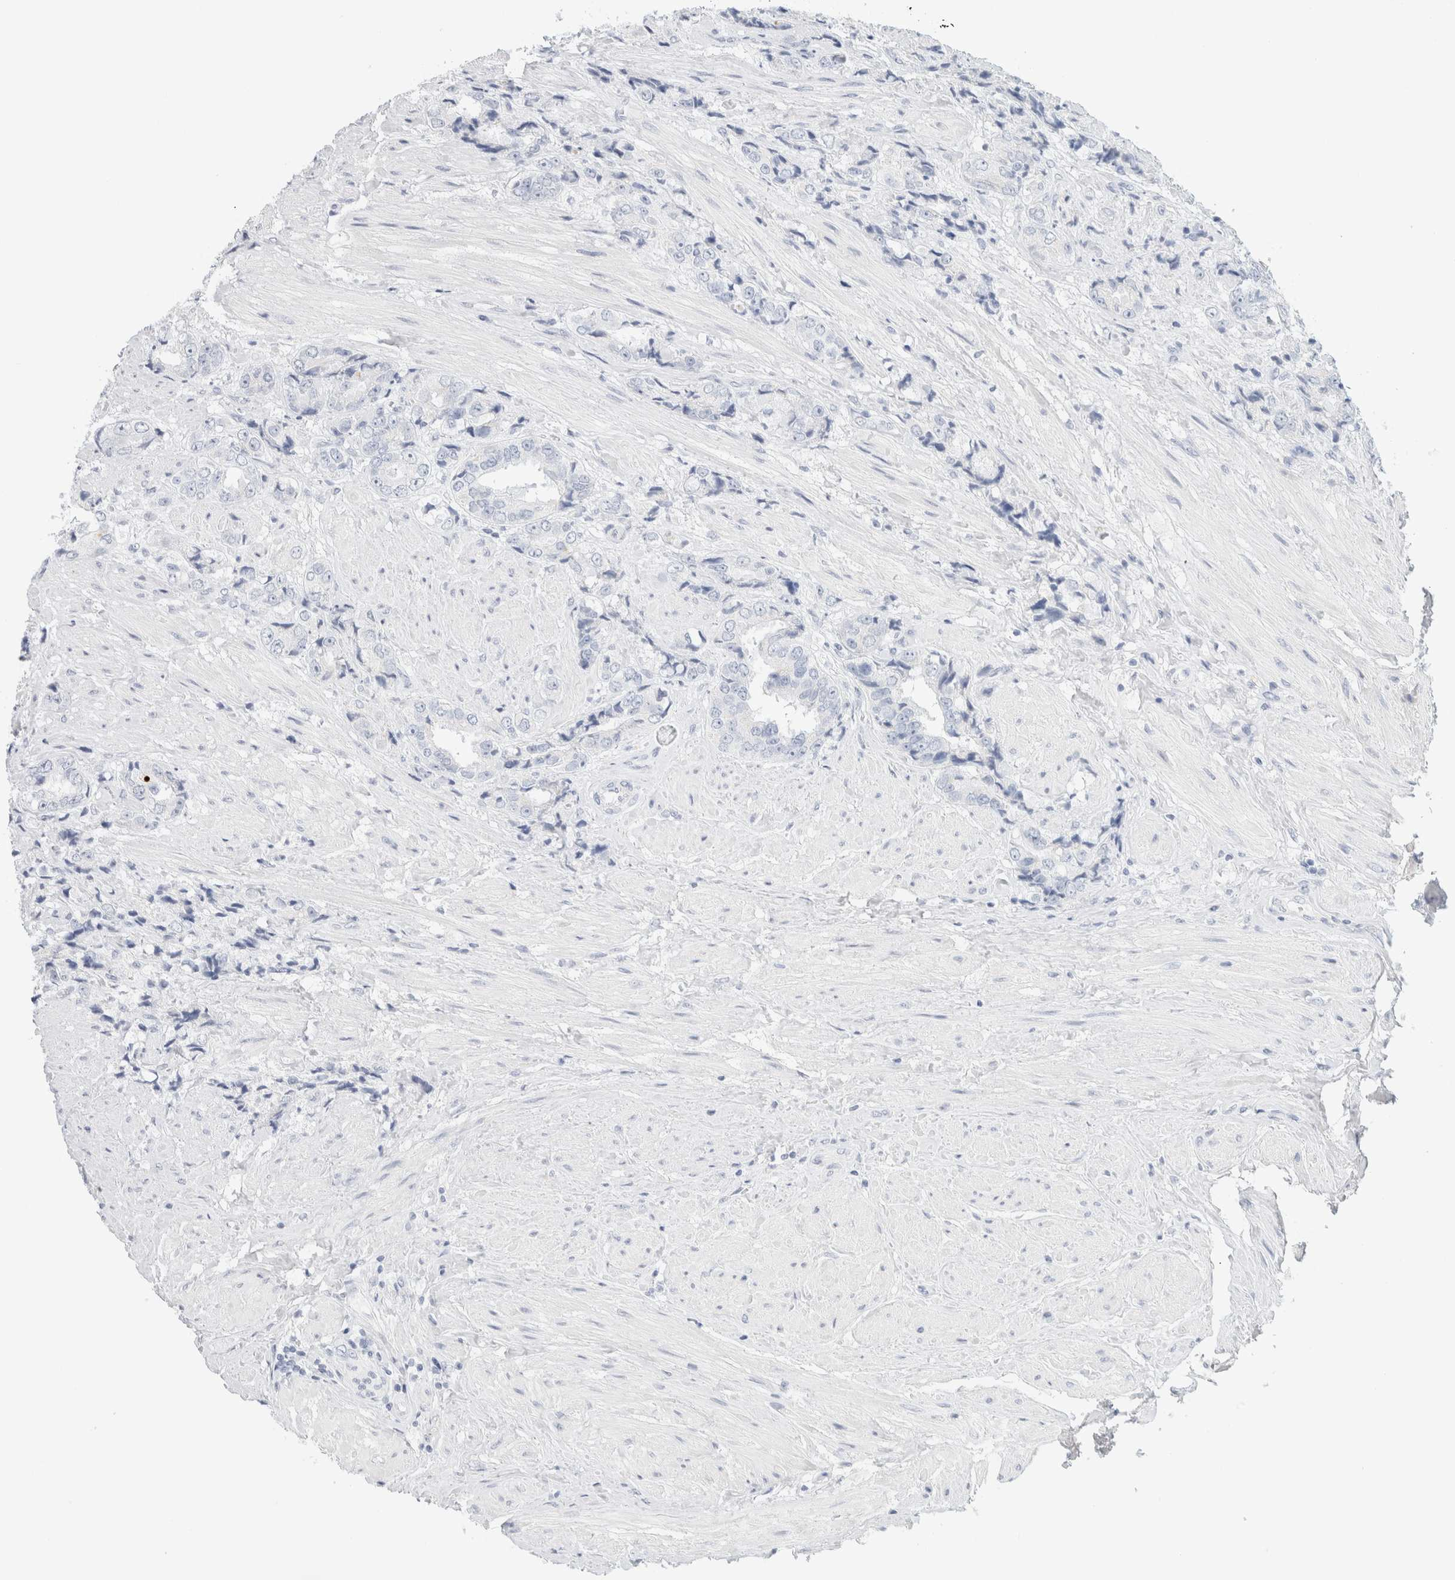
{"staining": {"intensity": "negative", "quantity": "none", "location": "none"}, "tissue": "prostate cancer", "cell_type": "Tumor cells", "image_type": "cancer", "snomed": [{"axis": "morphology", "description": "Adenocarcinoma, High grade"}, {"axis": "topography", "description": "Prostate"}], "caption": "Histopathology image shows no significant protein positivity in tumor cells of prostate cancer. (DAB (3,3'-diaminobenzidine) immunohistochemistry (IHC) with hematoxylin counter stain).", "gene": "HEXD", "patient": {"sex": "male", "age": 61}}